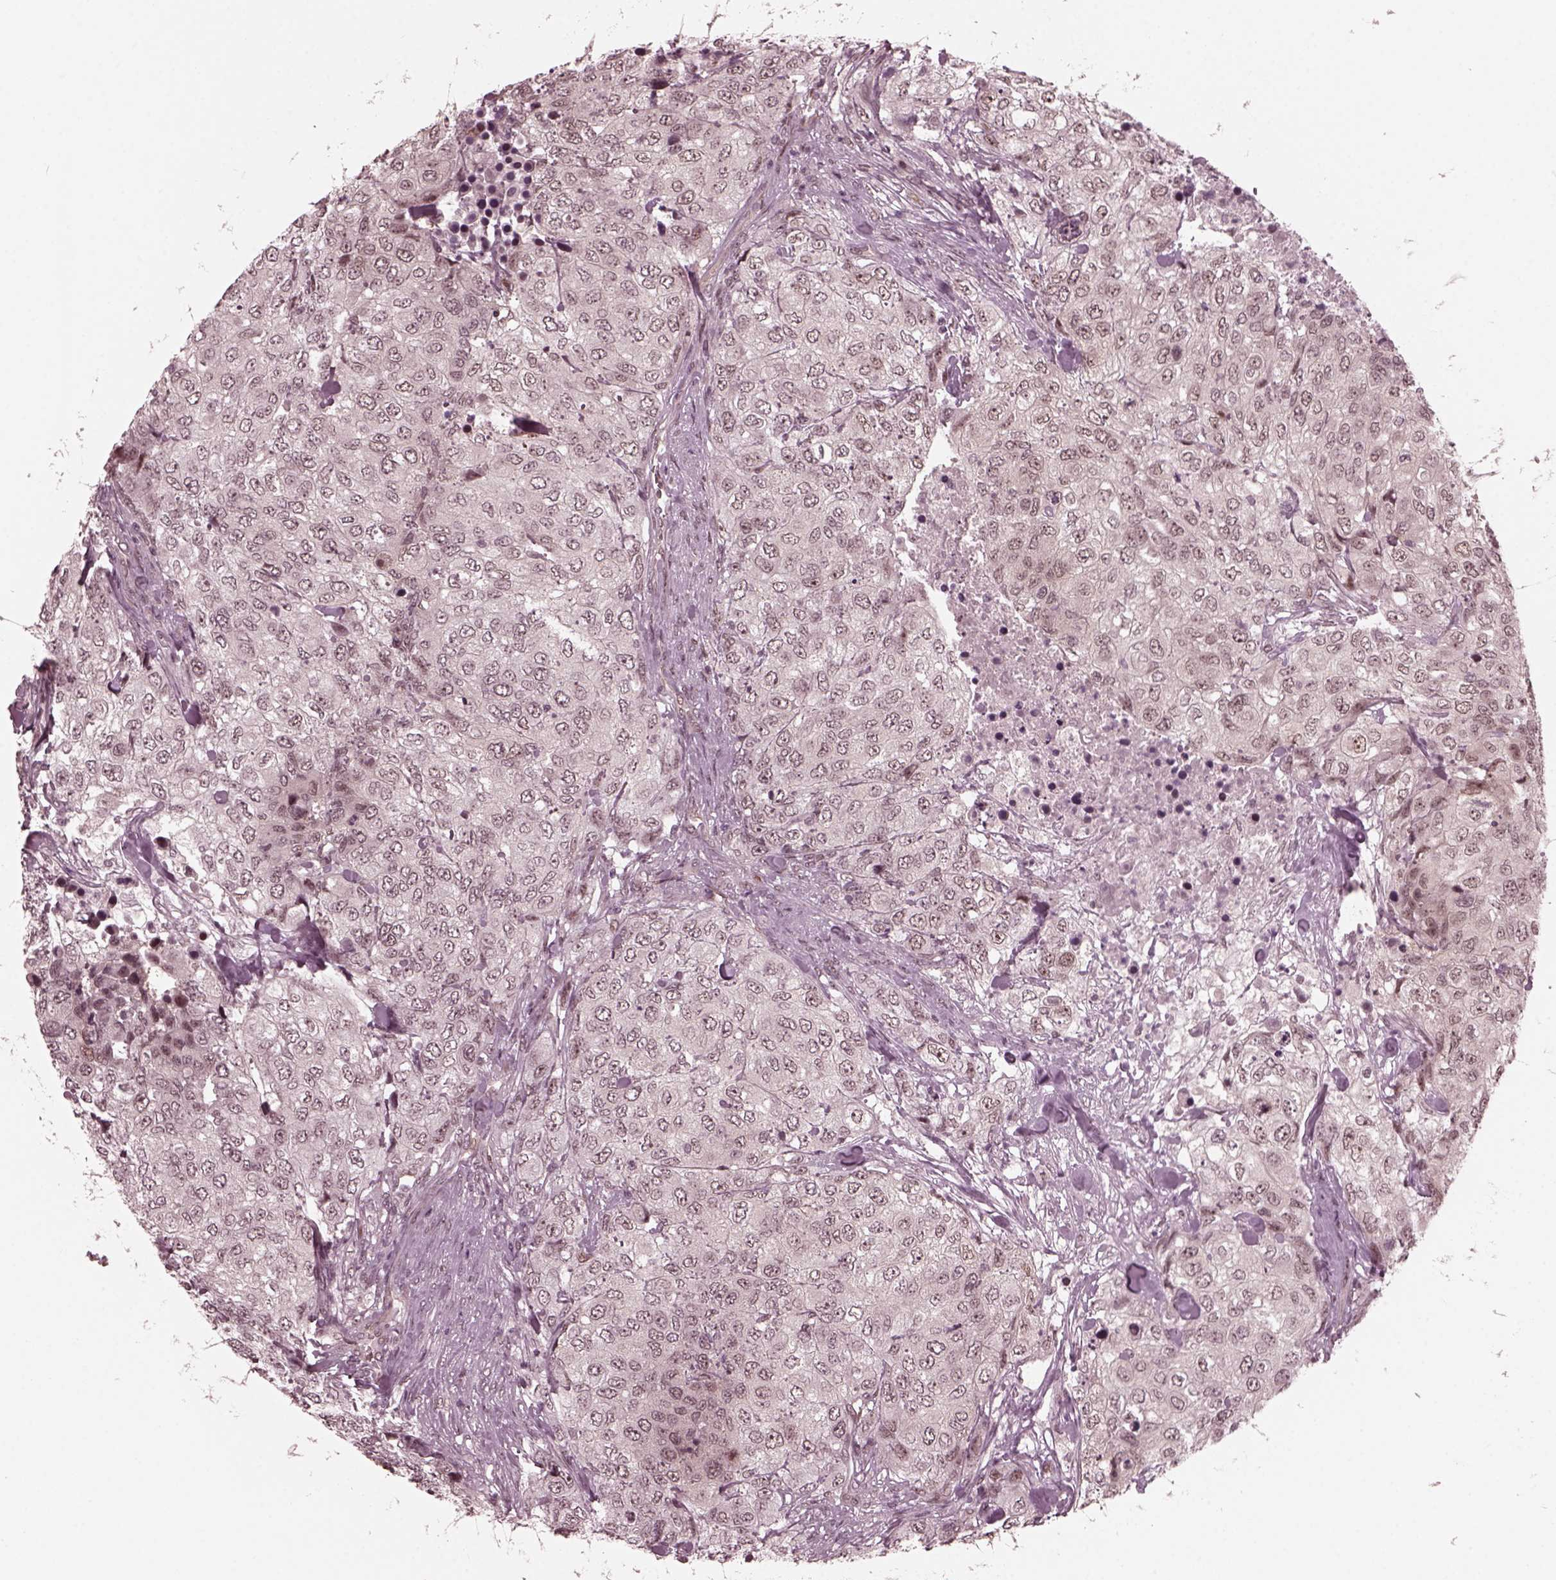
{"staining": {"intensity": "negative", "quantity": "none", "location": "none"}, "tissue": "urothelial cancer", "cell_type": "Tumor cells", "image_type": "cancer", "snomed": [{"axis": "morphology", "description": "Urothelial carcinoma, High grade"}, {"axis": "topography", "description": "Urinary bladder"}], "caption": "Immunohistochemical staining of human urothelial cancer demonstrates no significant positivity in tumor cells.", "gene": "TRIB3", "patient": {"sex": "female", "age": 78}}